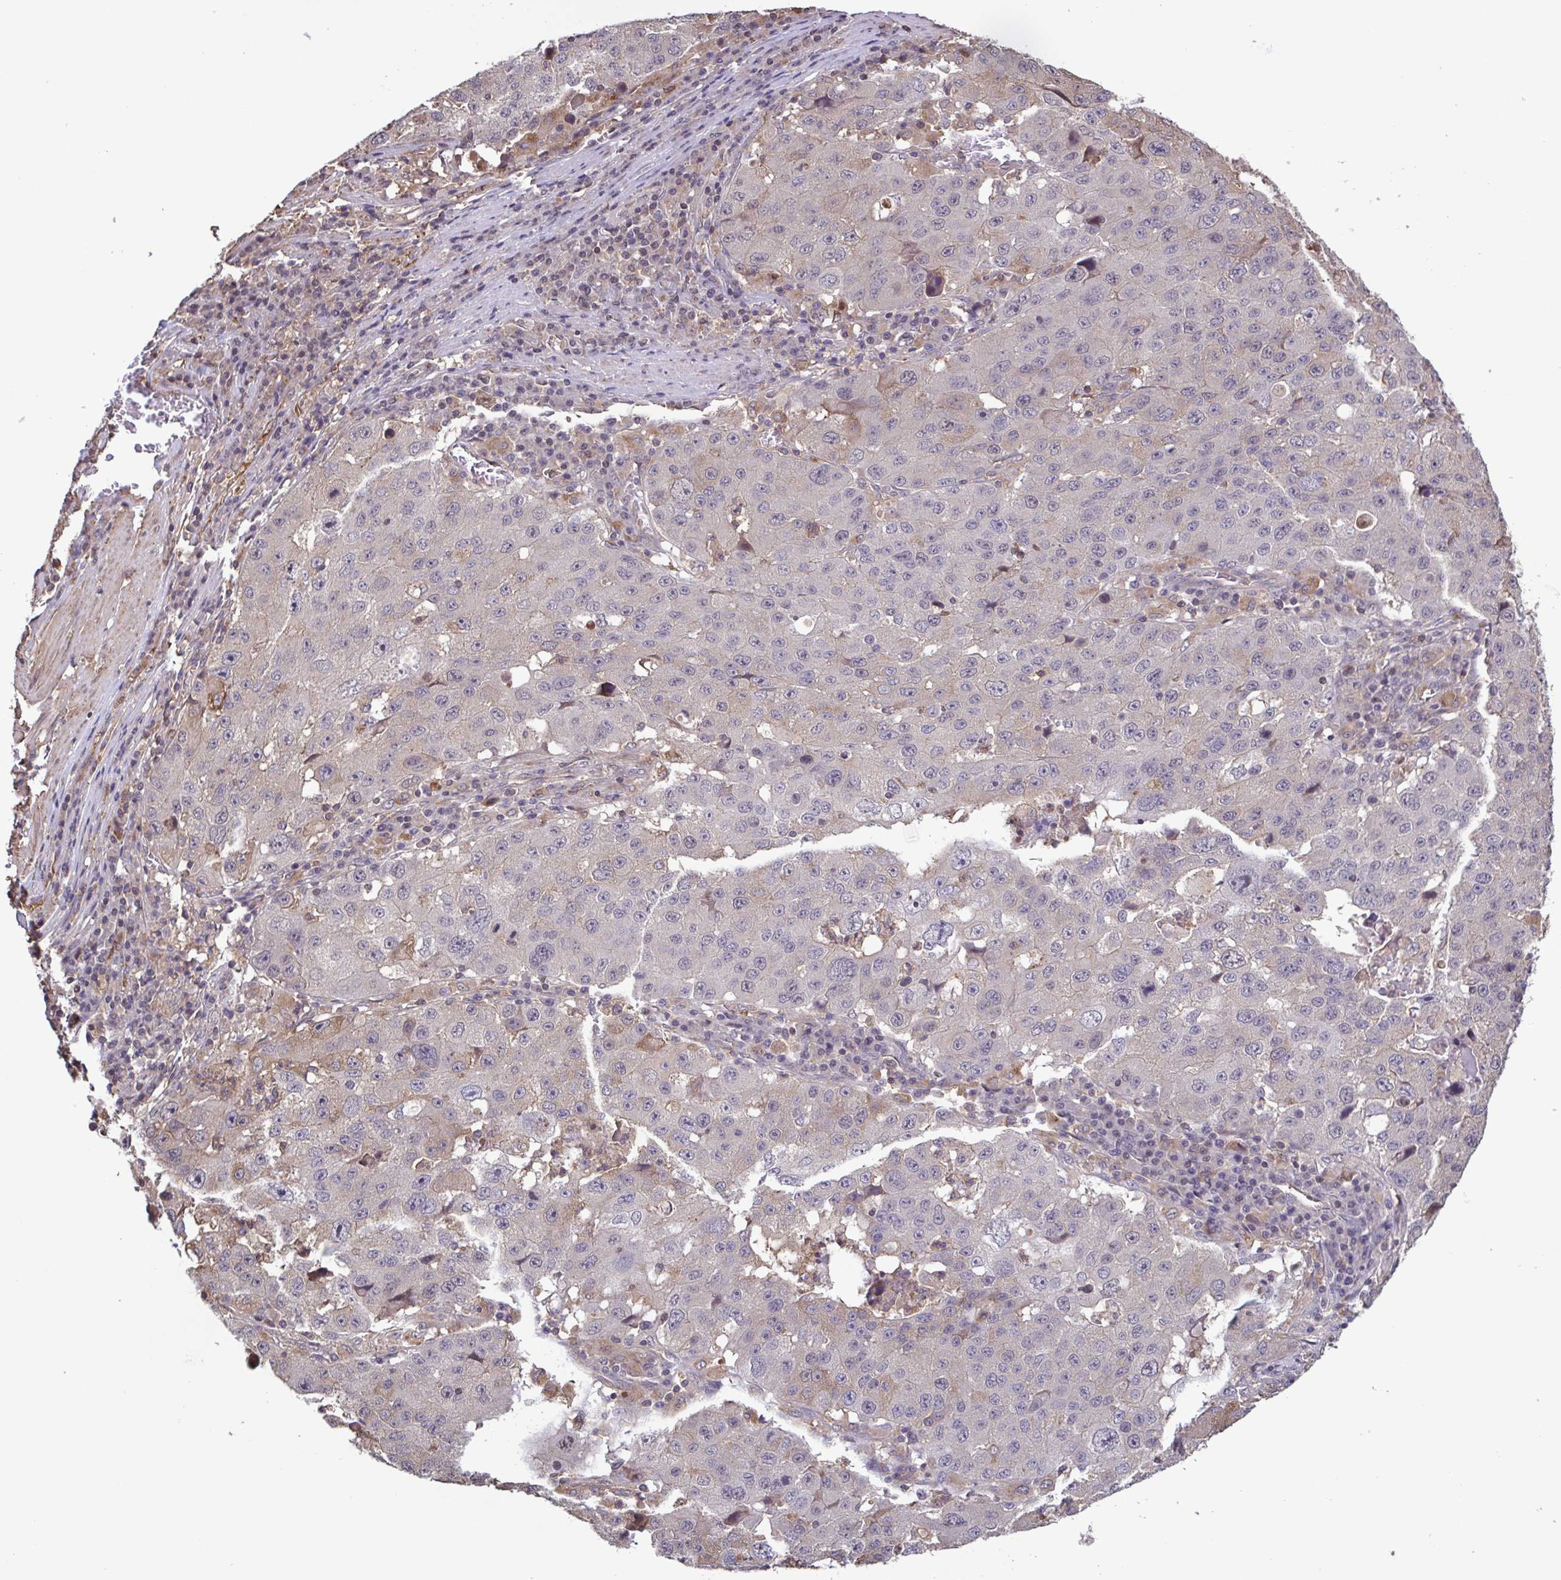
{"staining": {"intensity": "negative", "quantity": "none", "location": "none"}, "tissue": "stomach cancer", "cell_type": "Tumor cells", "image_type": "cancer", "snomed": [{"axis": "morphology", "description": "Adenocarcinoma, NOS"}, {"axis": "topography", "description": "Stomach"}], "caption": "A high-resolution photomicrograph shows immunohistochemistry (IHC) staining of stomach adenocarcinoma, which demonstrates no significant positivity in tumor cells. Nuclei are stained in blue.", "gene": "ZNF200", "patient": {"sex": "male", "age": 71}}